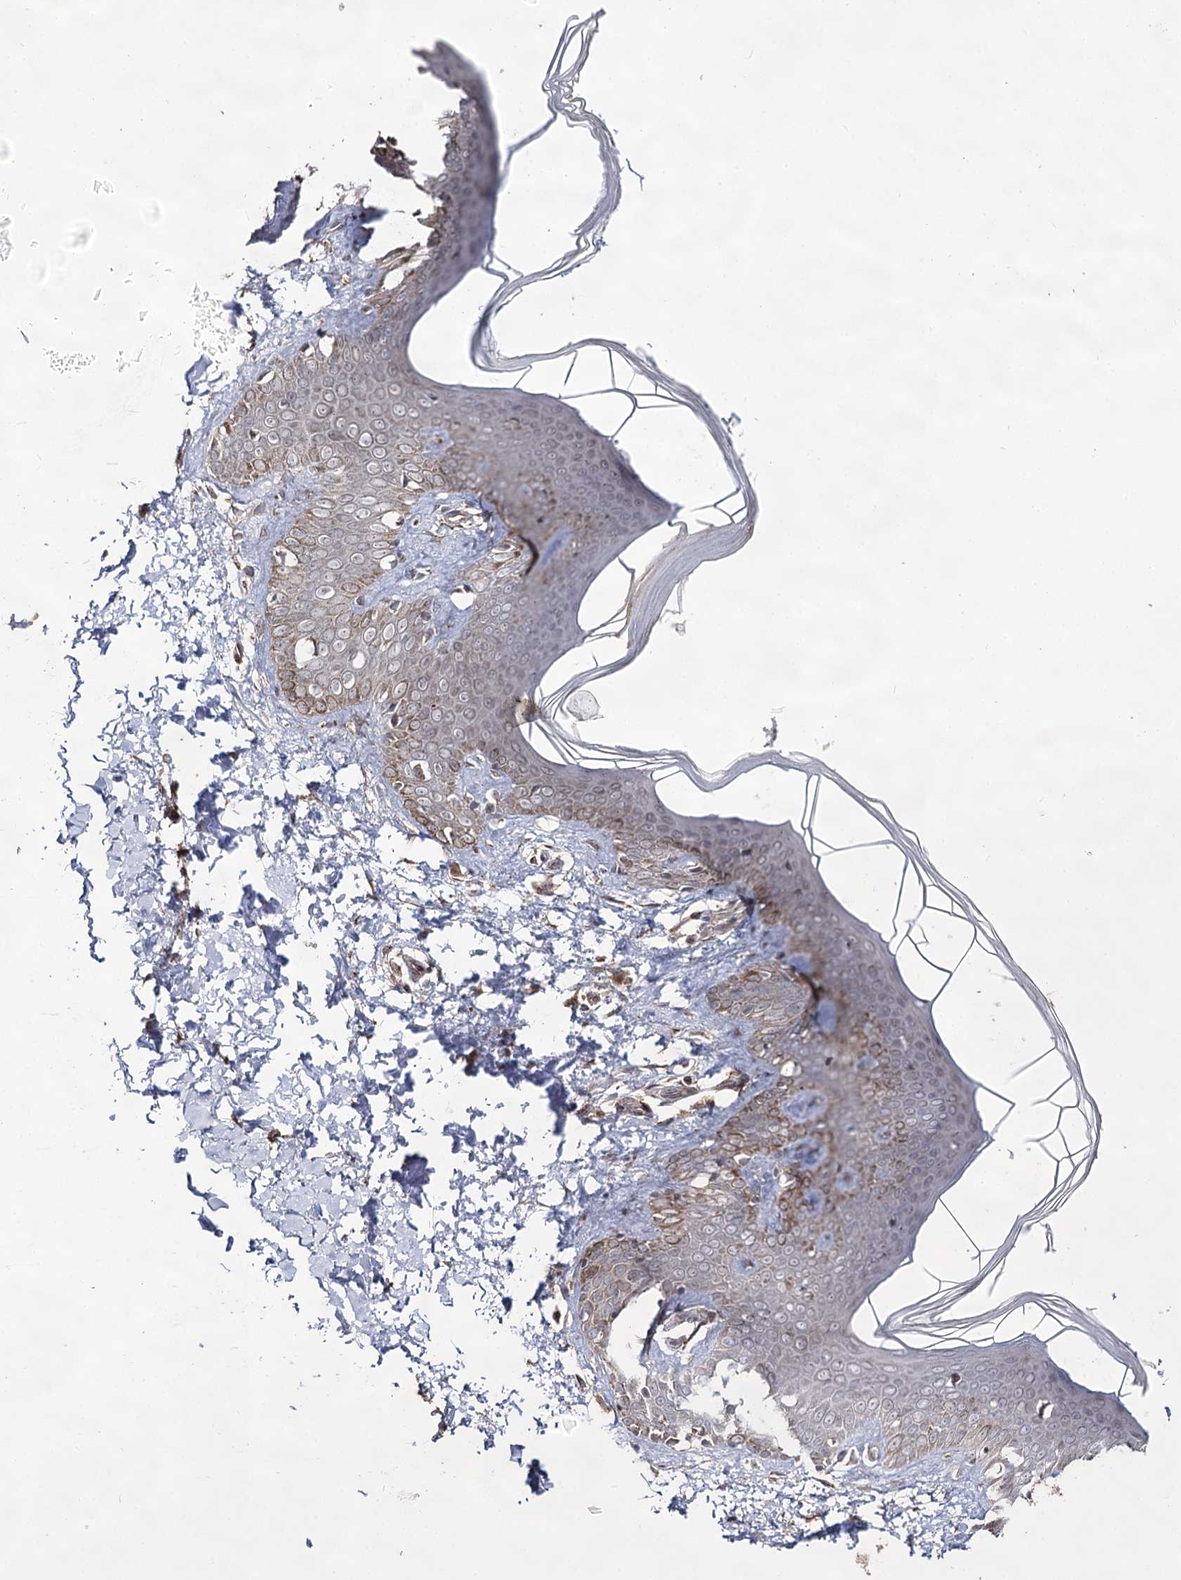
{"staining": {"intensity": "weak", "quantity": ">75%", "location": "cytoplasmic/membranous"}, "tissue": "skin", "cell_type": "Fibroblasts", "image_type": "normal", "snomed": [{"axis": "morphology", "description": "Normal tissue, NOS"}, {"axis": "topography", "description": "Skin"}], "caption": "The micrograph reveals a brown stain indicating the presence of a protein in the cytoplasmic/membranous of fibroblasts in skin.", "gene": "ACTR6", "patient": {"sex": "male", "age": 36}}